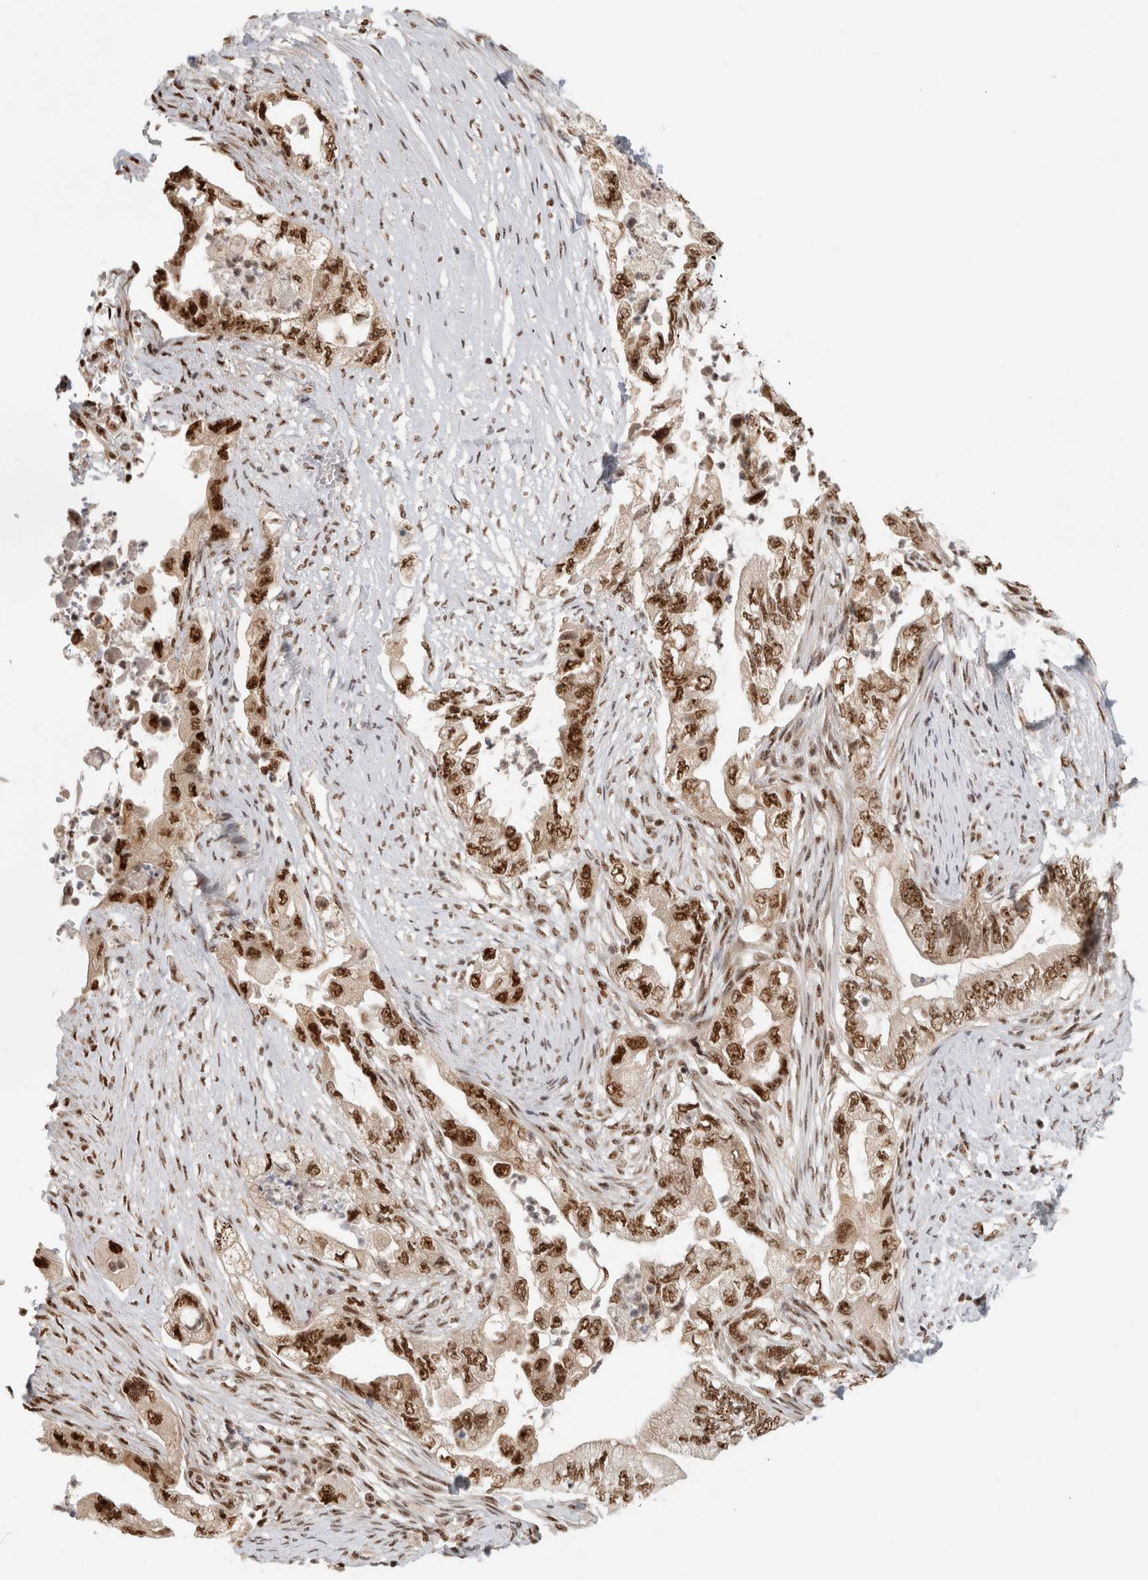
{"staining": {"intensity": "moderate", "quantity": ">75%", "location": "nuclear"}, "tissue": "pancreatic cancer", "cell_type": "Tumor cells", "image_type": "cancer", "snomed": [{"axis": "morphology", "description": "Adenocarcinoma, NOS"}, {"axis": "topography", "description": "Pancreas"}], "caption": "This histopathology image exhibits immunohistochemistry (IHC) staining of human adenocarcinoma (pancreatic), with medium moderate nuclear staining in about >75% of tumor cells.", "gene": "EBNA1BP2", "patient": {"sex": "female", "age": 73}}